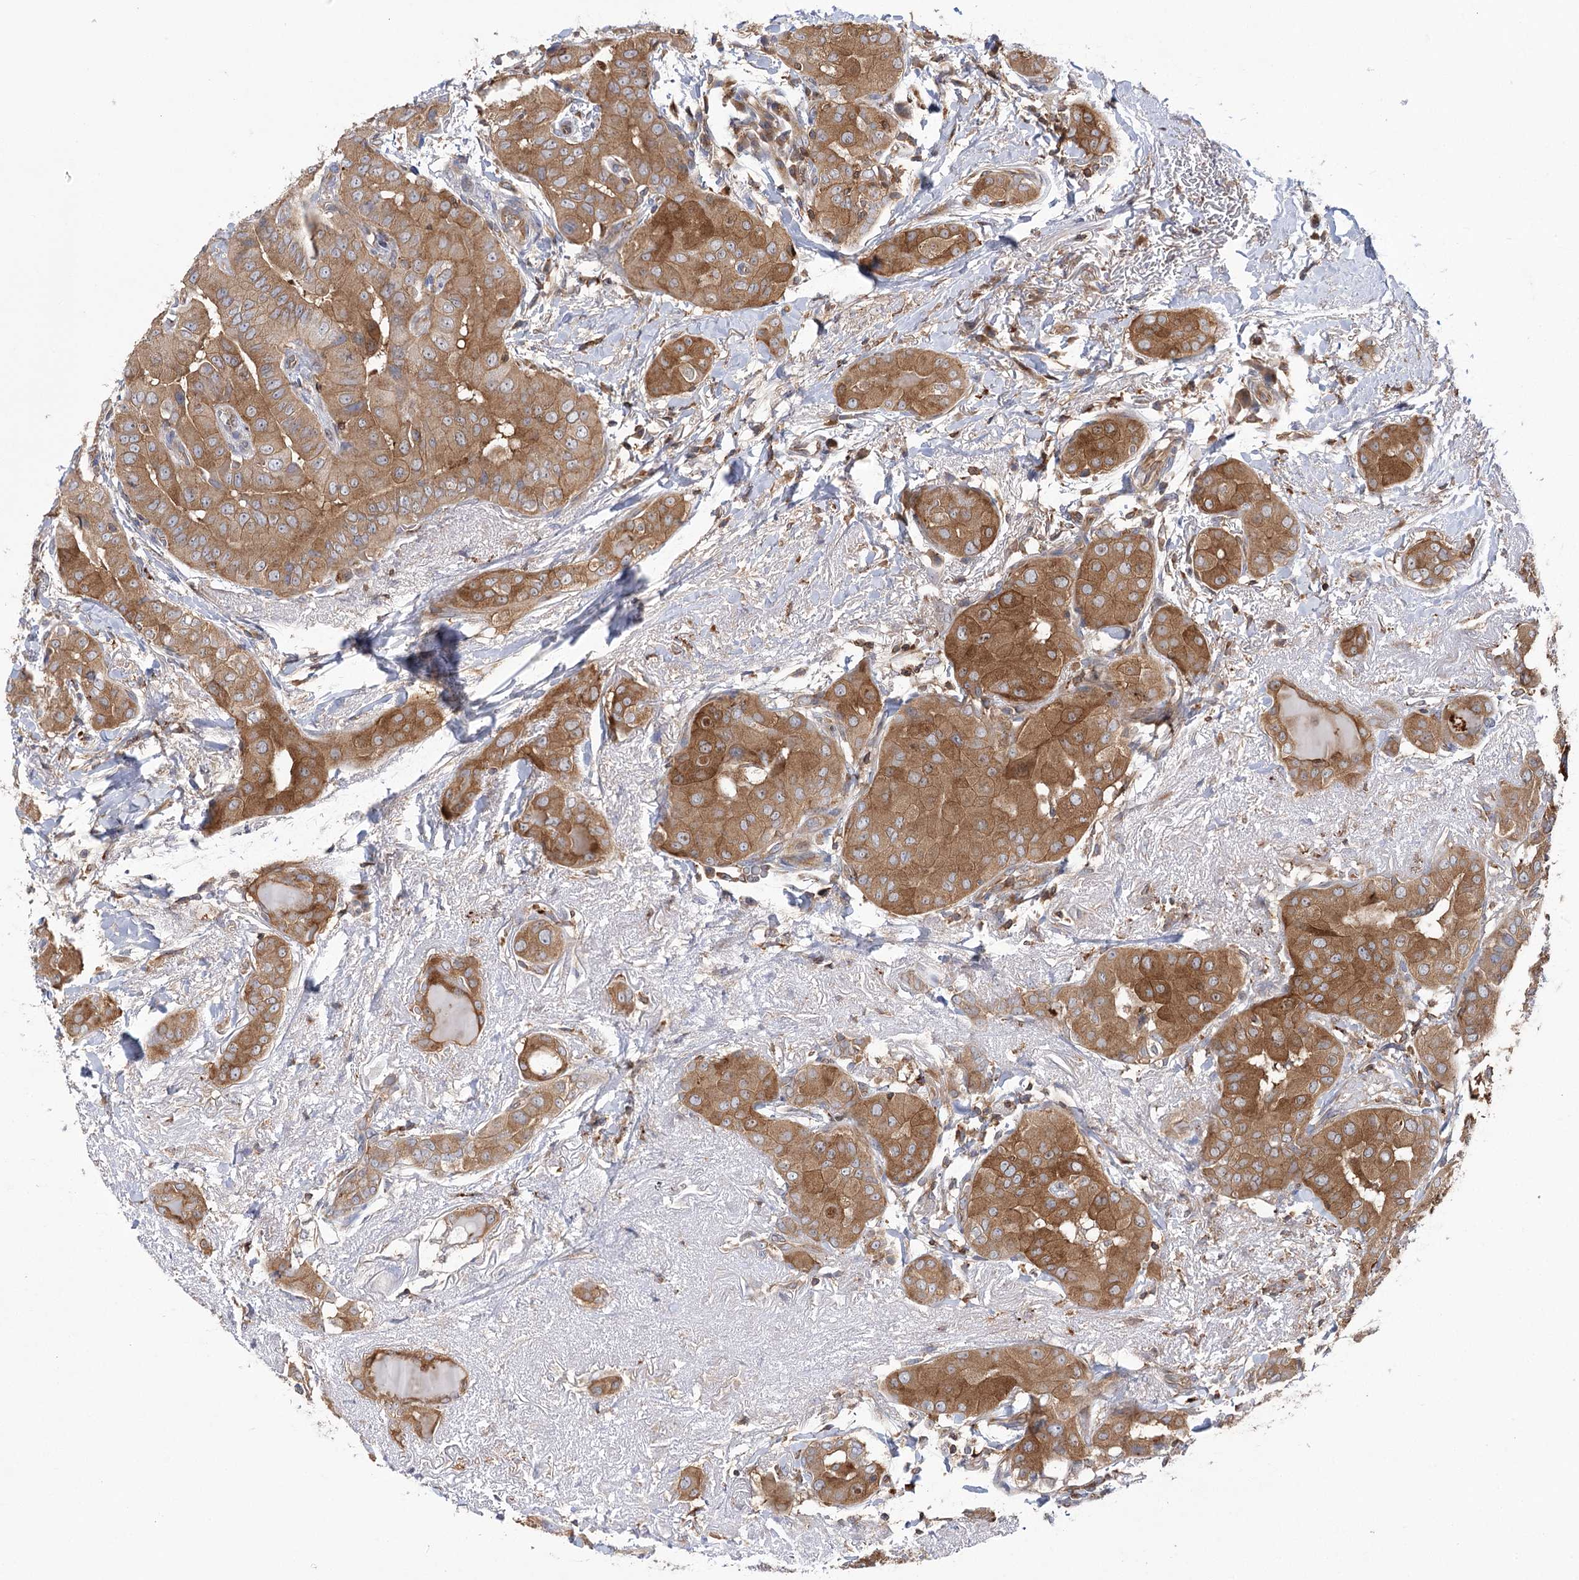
{"staining": {"intensity": "moderate", "quantity": ">75%", "location": "cytoplasmic/membranous"}, "tissue": "thyroid cancer", "cell_type": "Tumor cells", "image_type": "cancer", "snomed": [{"axis": "morphology", "description": "Papillary adenocarcinoma, NOS"}, {"axis": "topography", "description": "Thyroid gland"}], "caption": "Immunohistochemistry (DAB) staining of thyroid papillary adenocarcinoma reveals moderate cytoplasmic/membranous protein expression in about >75% of tumor cells. Nuclei are stained in blue.", "gene": "VPS37B", "patient": {"sex": "male", "age": 33}}